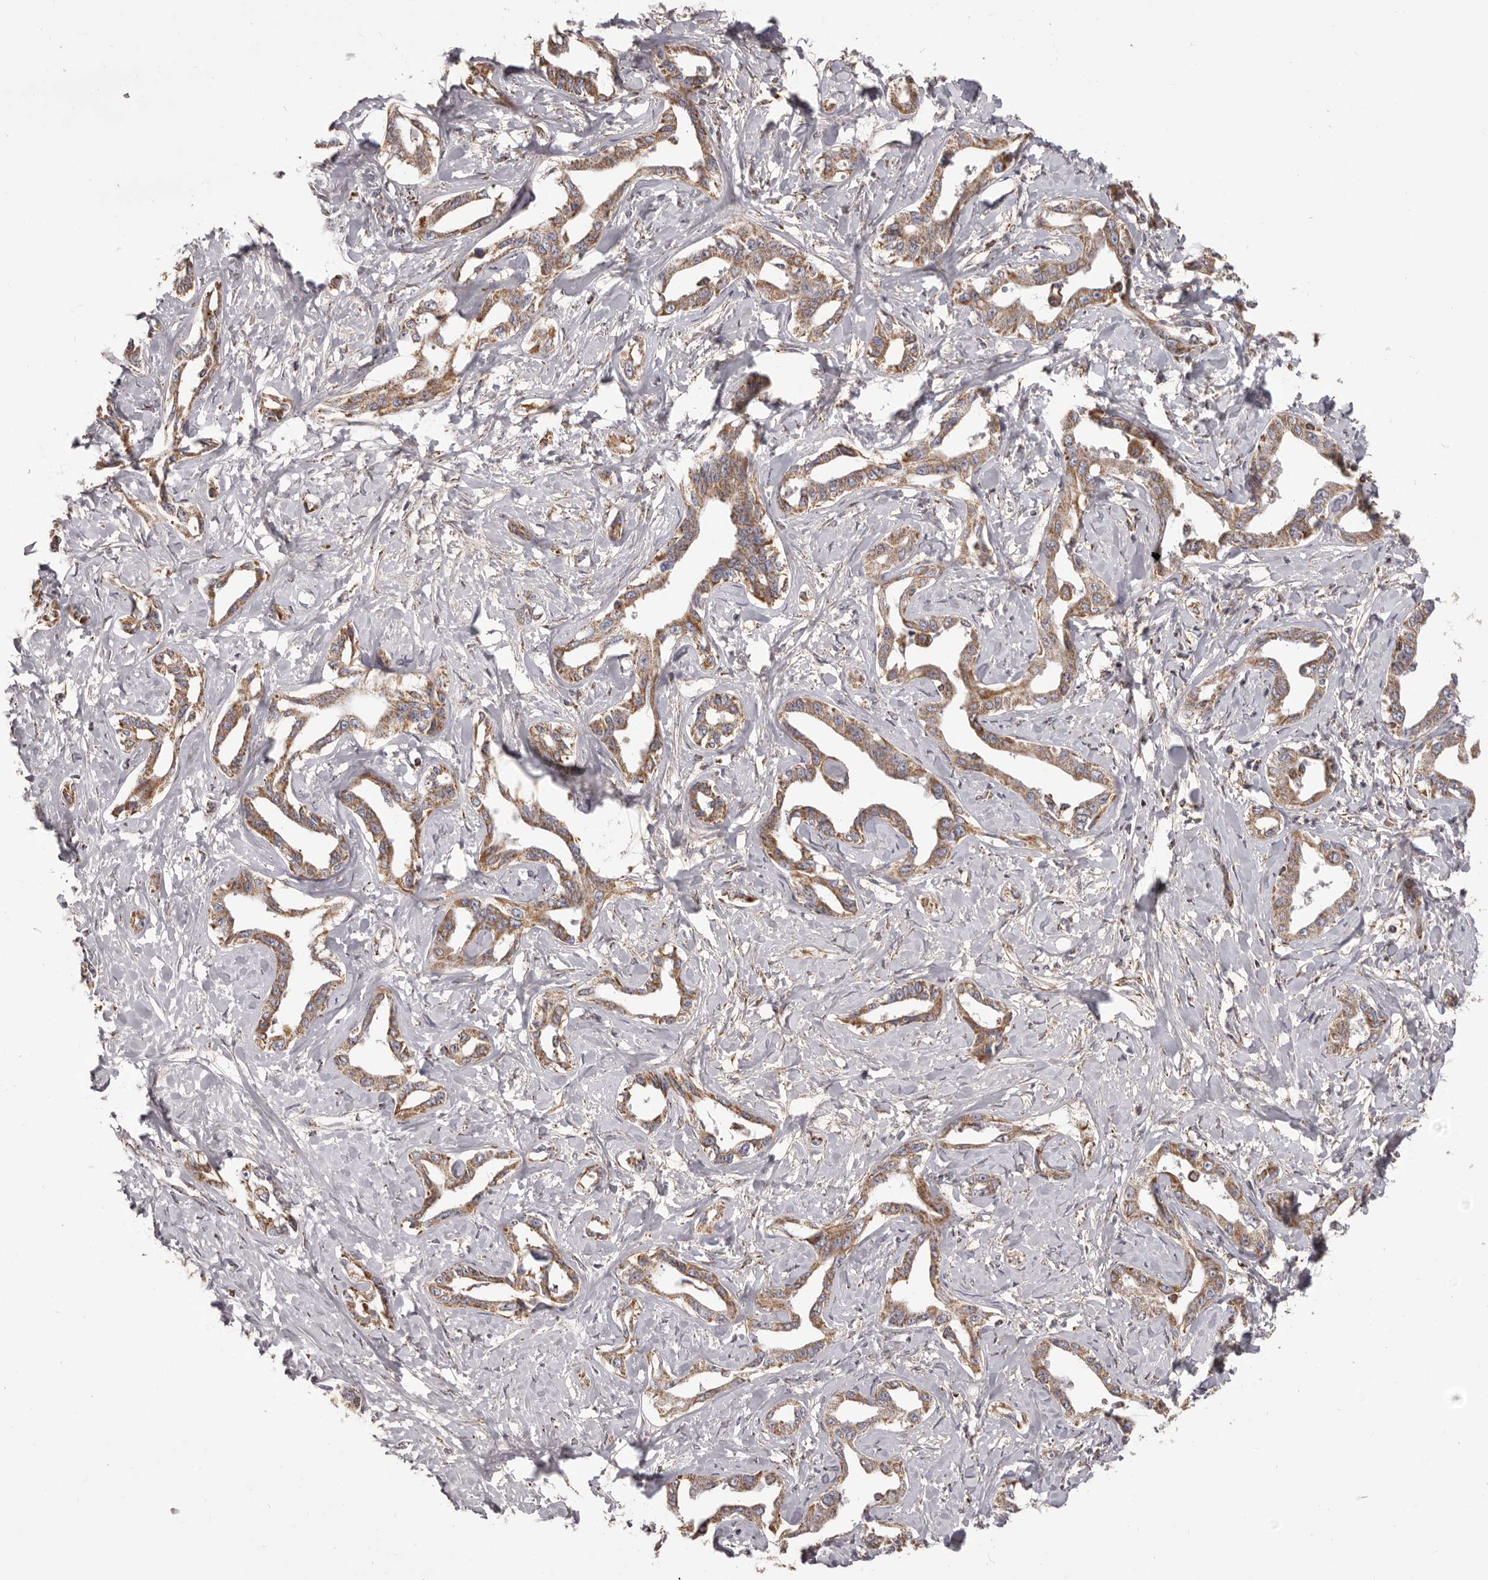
{"staining": {"intensity": "moderate", "quantity": ">75%", "location": "cytoplasmic/membranous"}, "tissue": "liver cancer", "cell_type": "Tumor cells", "image_type": "cancer", "snomed": [{"axis": "morphology", "description": "Cholangiocarcinoma"}, {"axis": "topography", "description": "Liver"}], "caption": "Immunohistochemical staining of liver cancer demonstrates medium levels of moderate cytoplasmic/membranous expression in approximately >75% of tumor cells.", "gene": "CHRM2", "patient": {"sex": "male", "age": 59}}